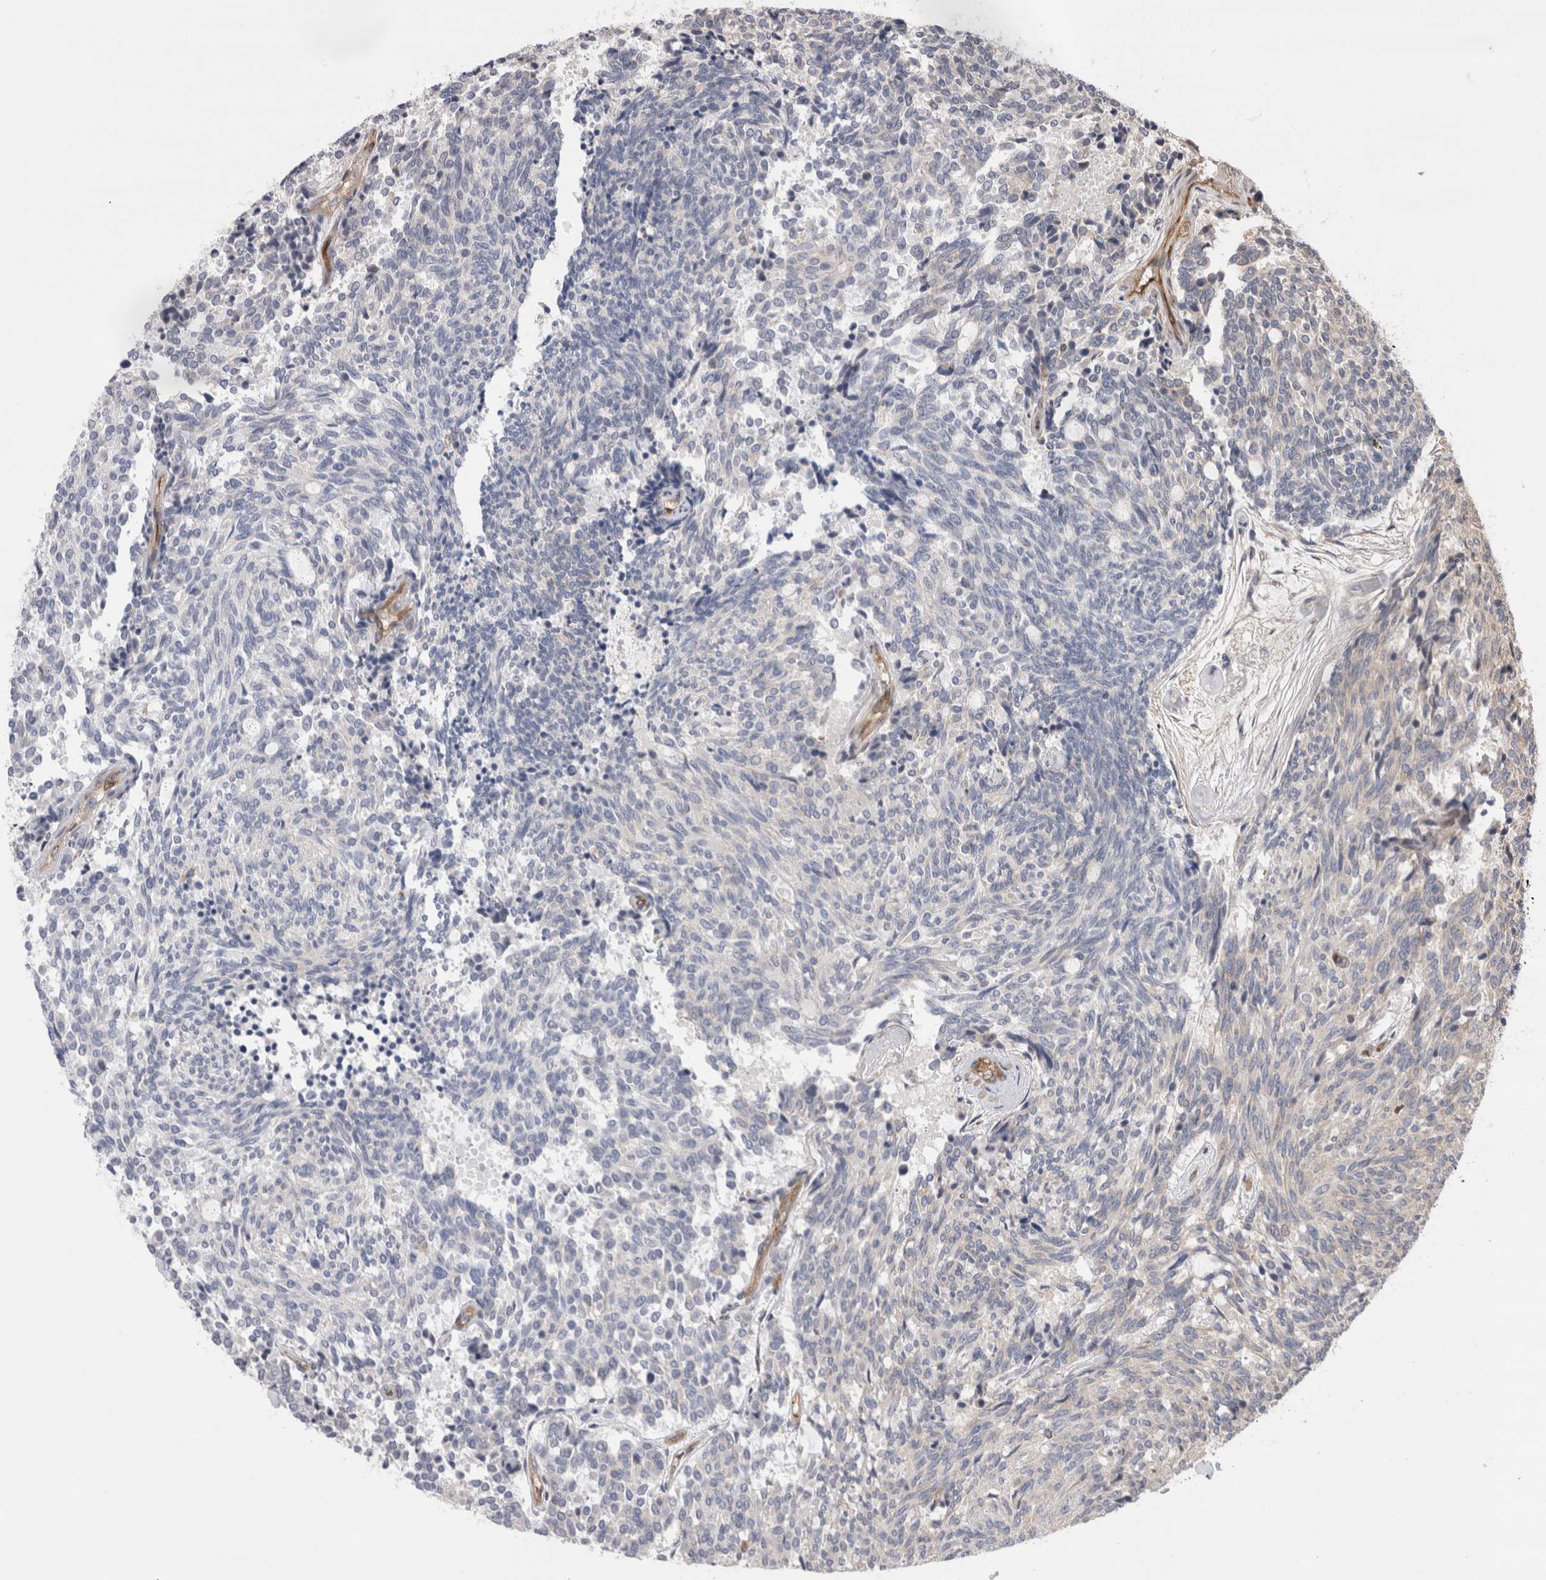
{"staining": {"intensity": "negative", "quantity": "none", "location": "none"}, "tissue": "carcinoid", "cell_type": "Tumor cells", "image_type": "cancer", "snomed": [{"axis": "morphology", "description": "Carcinoid, malignant, NOS"}, {"axis": "topography", "description": "Pancreas"}], "caption": "High power microscopy photomicrograph of an IHC image of carcinoid (malignant), revealing no significant staining in tumor cells.", "gene": "BNIP2", "patient": {"sex": "female", "age": 54}}